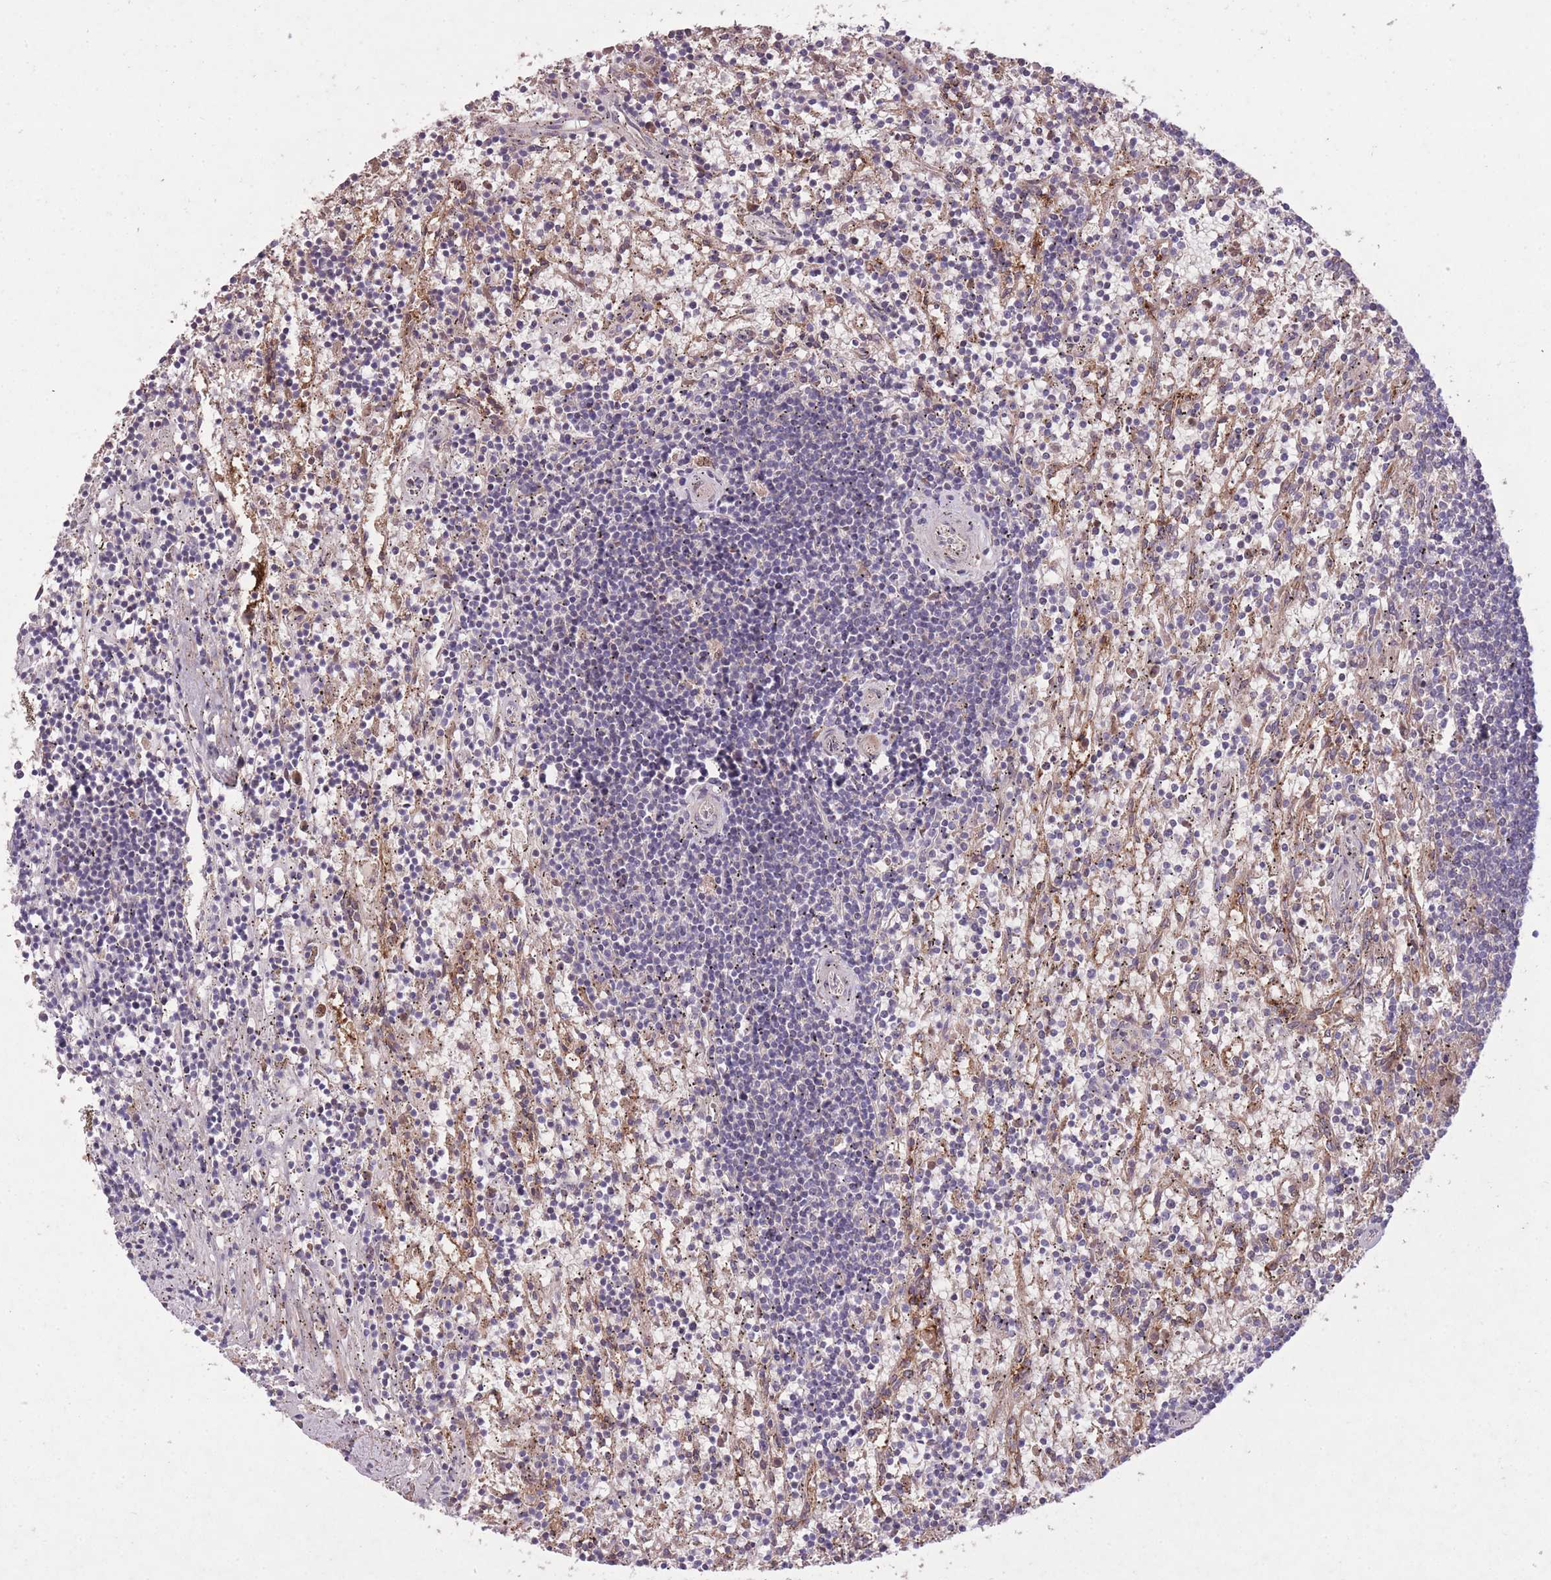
{"staining": {"intensity": "negative", "quantity": "none", "location": "none"}, "tissue": "lymphoma", "cell_type": "Tumor cells", "image_type": "cancer", "snomed": [{"axis": "morphology", "description": "Malignant lymphoma, non-Hodgkin's type, Low grade"}, {"axis": "topography", "description": "Spleen"}], "caption": "This is a image of IHC staining of lymphoma, which shows no staining in tumor cells.", "gene": "OR2V2", "patient": {"sex": "male", "age": 76}}